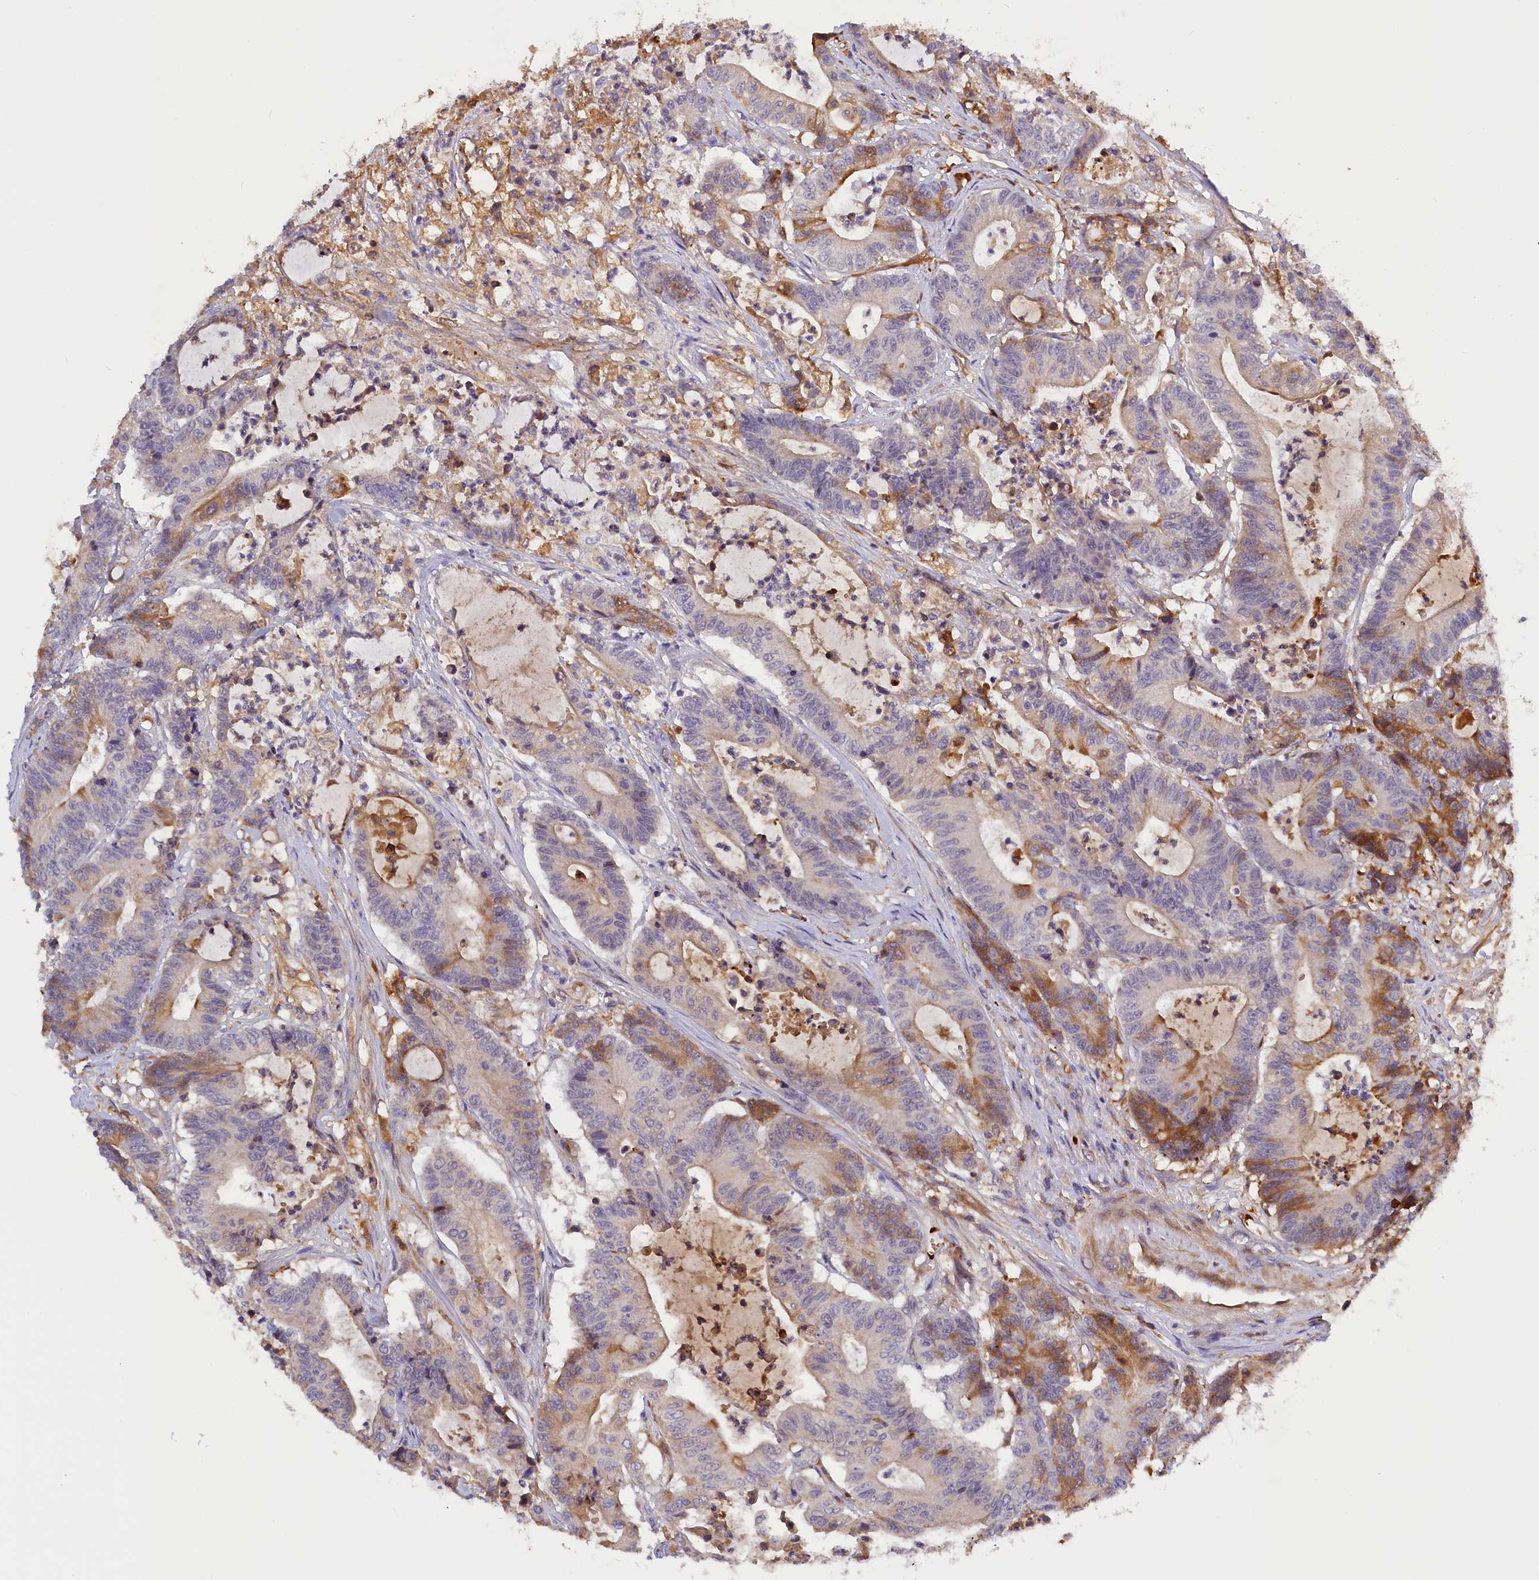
{"staining": {"intensity": "moderate", "quantity": "<25%", "location": "cytoplasmic/membranous"}, "tissue": "colorectal cancer", "cell_type": "Tumor cells", "image_type": "cancer", "snomed": [{"axis": "morphology", "description": "Adenocarcinoma, NOS"}, {"axis": "topography", "description": "Colon"}], "caption": "Immunohistochemical staining of colorectal cancer (adenocarcinoma) exhibits moderate cytoplasmic/membranous protein staining in about <25% of tumor cells. The staining was performed using DAB, with brown indicating positive protein expression. Nuclei are stained blue with hematoxylin.", "gene": "PHAF1", "patient": {"sex": "female", "age": 84}}